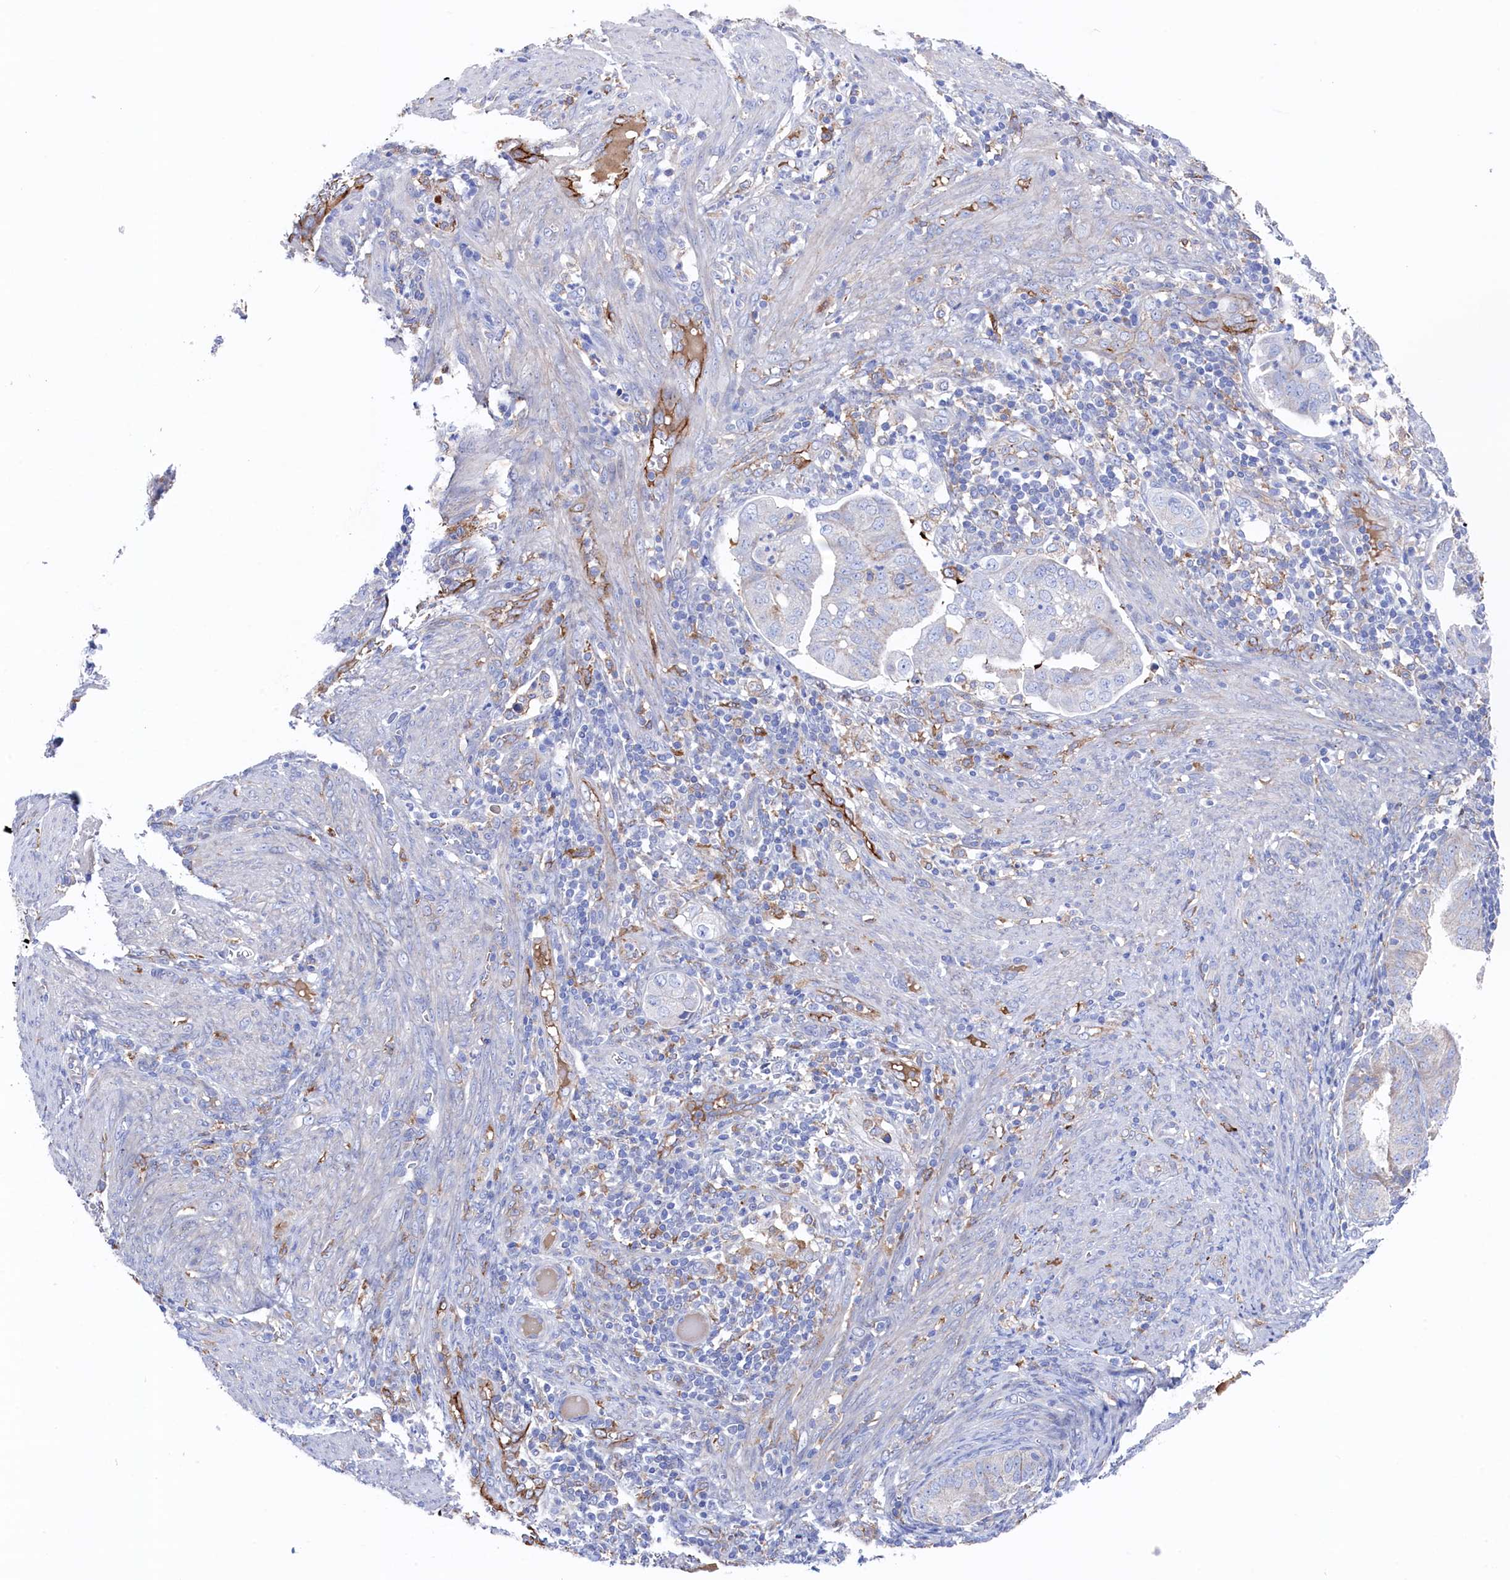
{"staining": {"intensity": "negative", "quantity": "none", "location": "none"}, "tissue": "endometrial cancer", "cell_type": "Tumor cells", "image_type": "cancer", "snomed": [{"axis": "morphology", "description": "Adenocarcinoma, NOS"}, {"axis": "topography", "description": "Endometrium"}], "caption": "High power microscopy photomicrograph of an immunohistochemistry (IHC) photomicrograph of endometrial adenocarcinoma, revealing no significant positivity in tumor cells.", "gene": "C12orf73", "patient": {"sex": "female", "age": 51}}